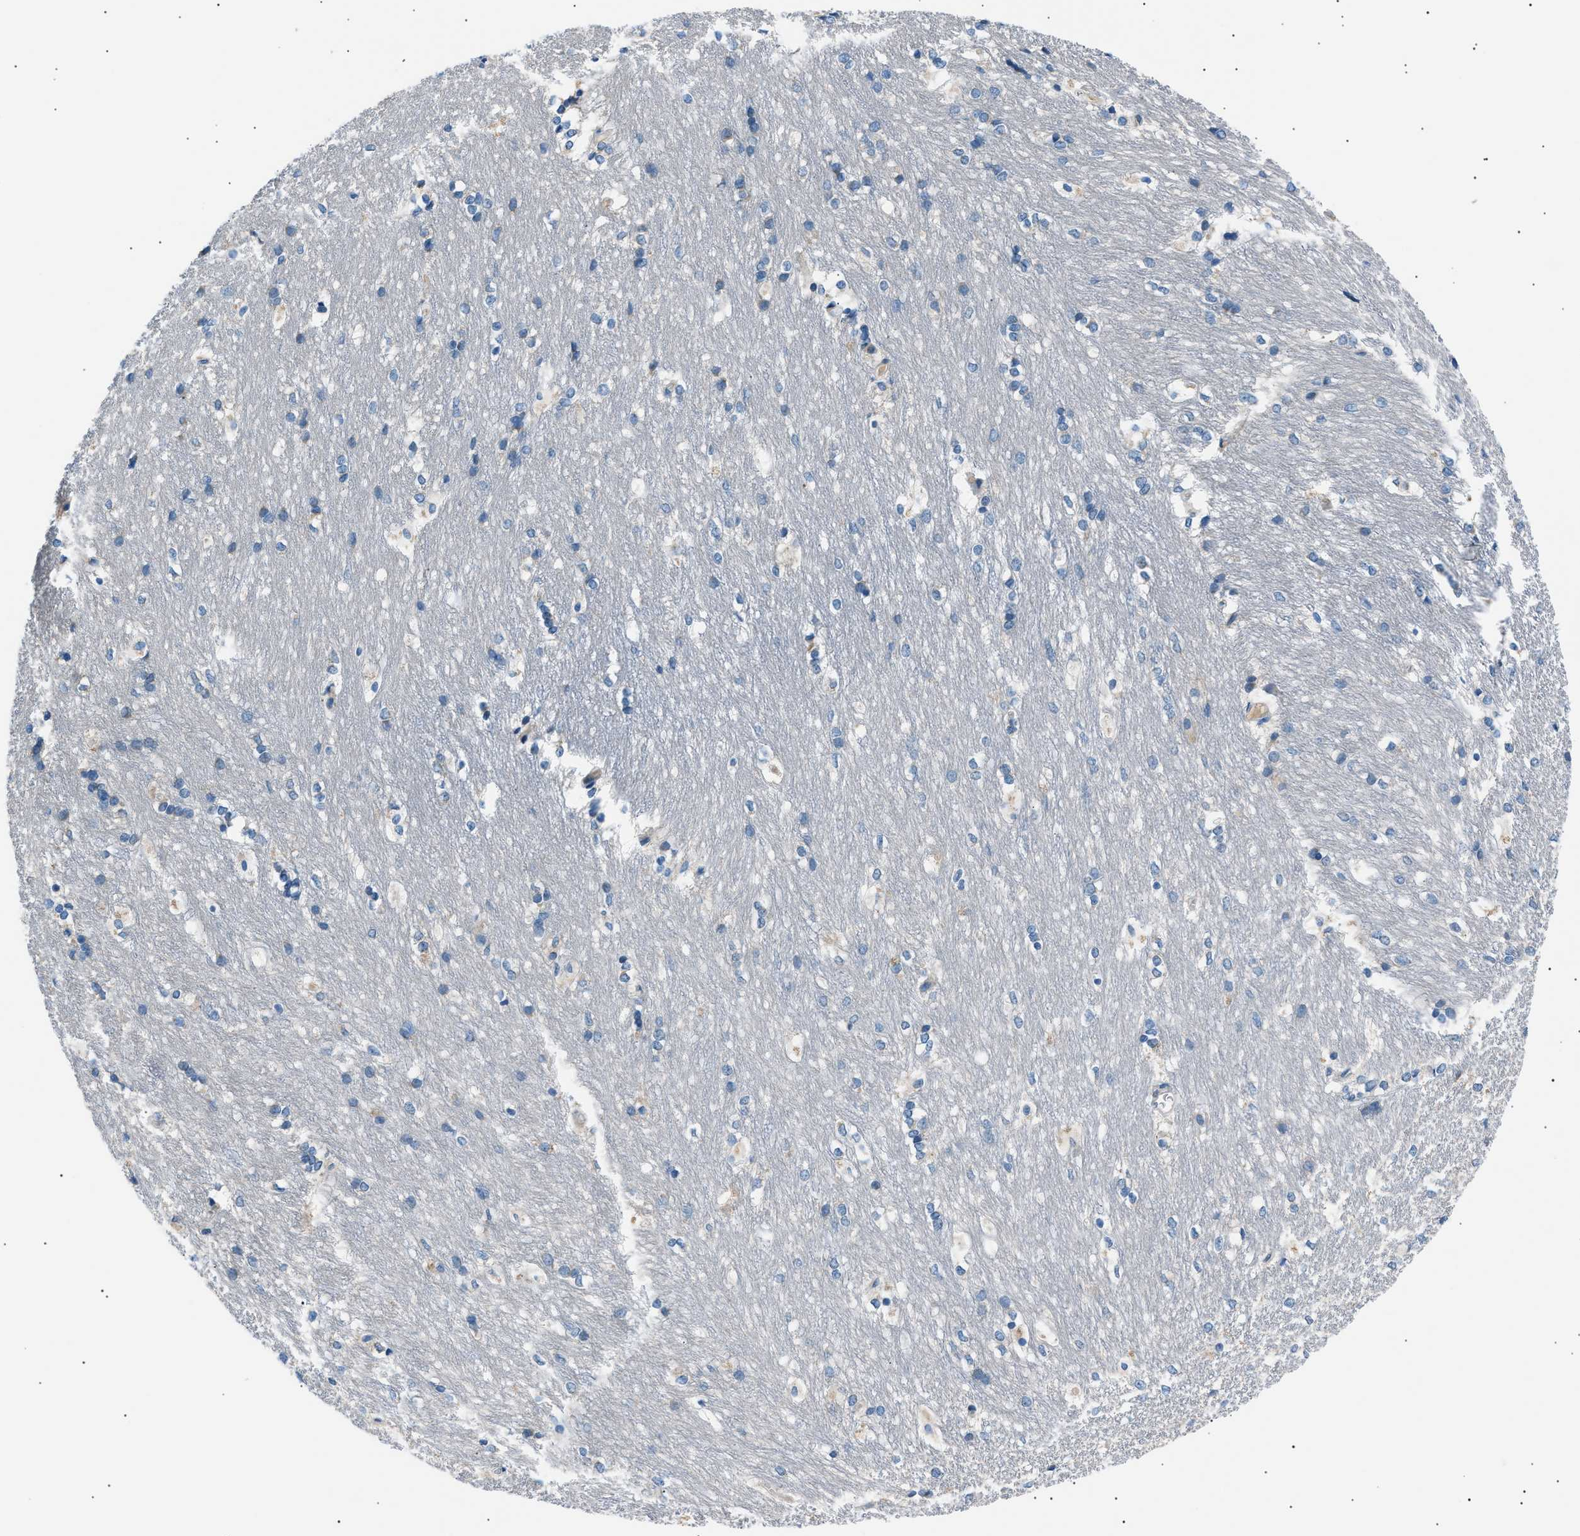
{"staining": {"intensity": "negative", "quantity": "none", "location": "none"}, "tissue": "caudate", "cell_type": "Glial cells", "image_type": "normal", "snomed": [{"axis": "morphology", "description": "Normal tissue, NOS"}, {"axis": "topography", "description": "Lateral ventricle wall"}], "caption": "A high-resolution micrograph shows immunohistochemistry (IHC) staining of benign caudate, which exhibits no significant expression in glial cells.", "gene": "LRRC37B", "patient": {"sex": "female", "age": 19}}